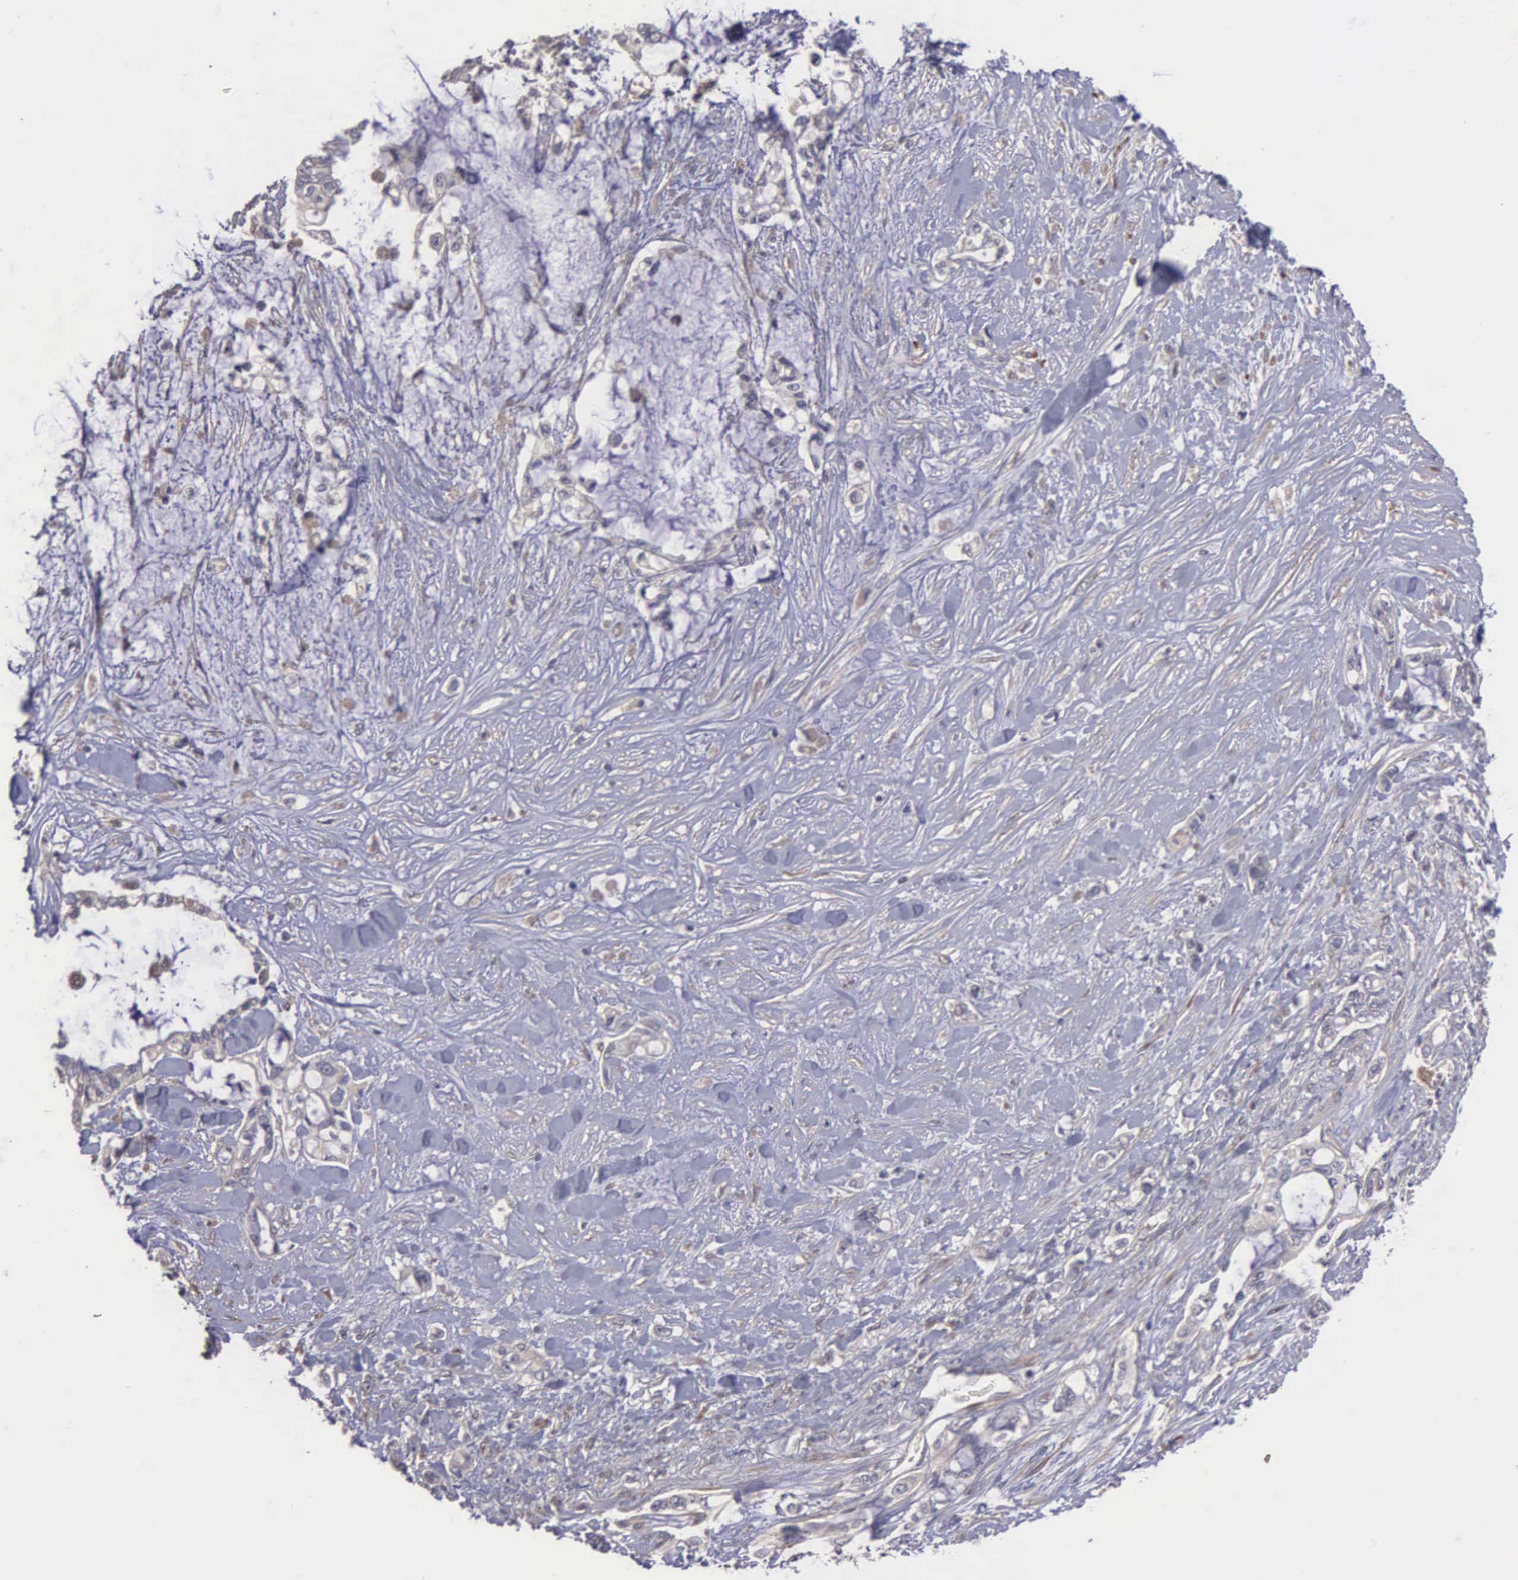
{"staining": {"intensity": "negative", "quantity": "none", "location": "none"}, "tissue": "pancreatic cancer", "cell_type": "Tumor cells", "image_type": "cancer", "snomed": [{"axis": "morphology", "description": "Adenocarcinoma, NOS"}, {"axis": "topography", "description": "Pancreas"}], "caption": "IHC photomicrograph of neoplastic tissue: human pancreatic cancer (adenocarcinoma) stained with DAB (3,3'-diaminobenzidine) shows no significant protein positivity in tumor cells.", "gene": "RTL10", "patient": {"sex": "female", "age": 70}}